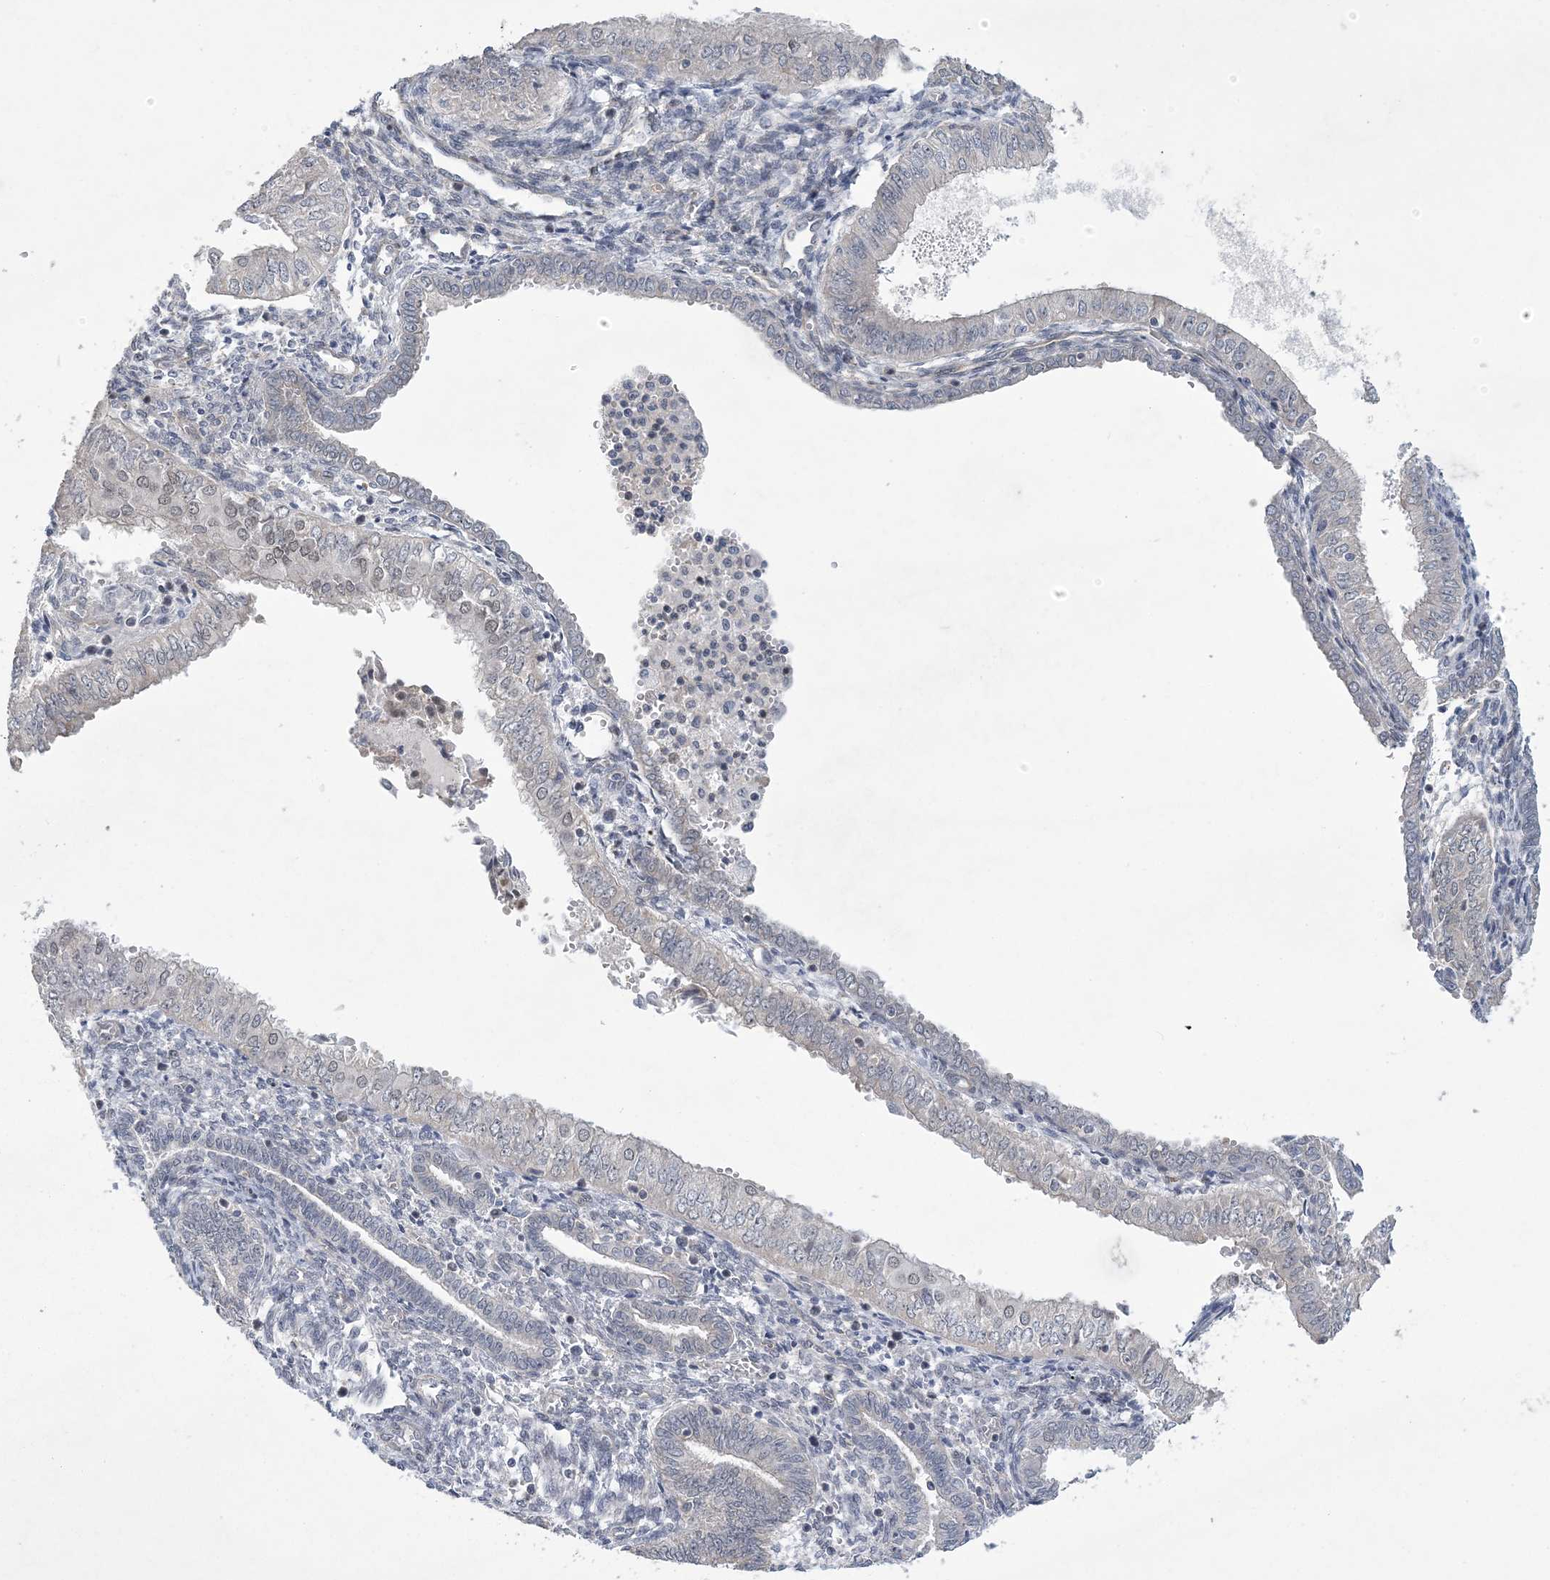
{"staining": {"intensity": "negative", "quantity": "none", "location": "none"}, "tissue": "endometrial cancer", "cell_type": "Tumor cells", "image_type": "cancer", "snomed": [{"axis": "morphology", "description": "Normal tissue, NOS"}, {"axis": "morphology", "description": "Adenocarcinoma, NOS"}, {"axis": "topography", "description": "Endometrium"}], "caption": "This is an IHC photomicrograph of endometrial cancer. There is no positivity in tumor cells.", "gene": "HOMEZ", "patient": {"sex": "female", "age": 53}}